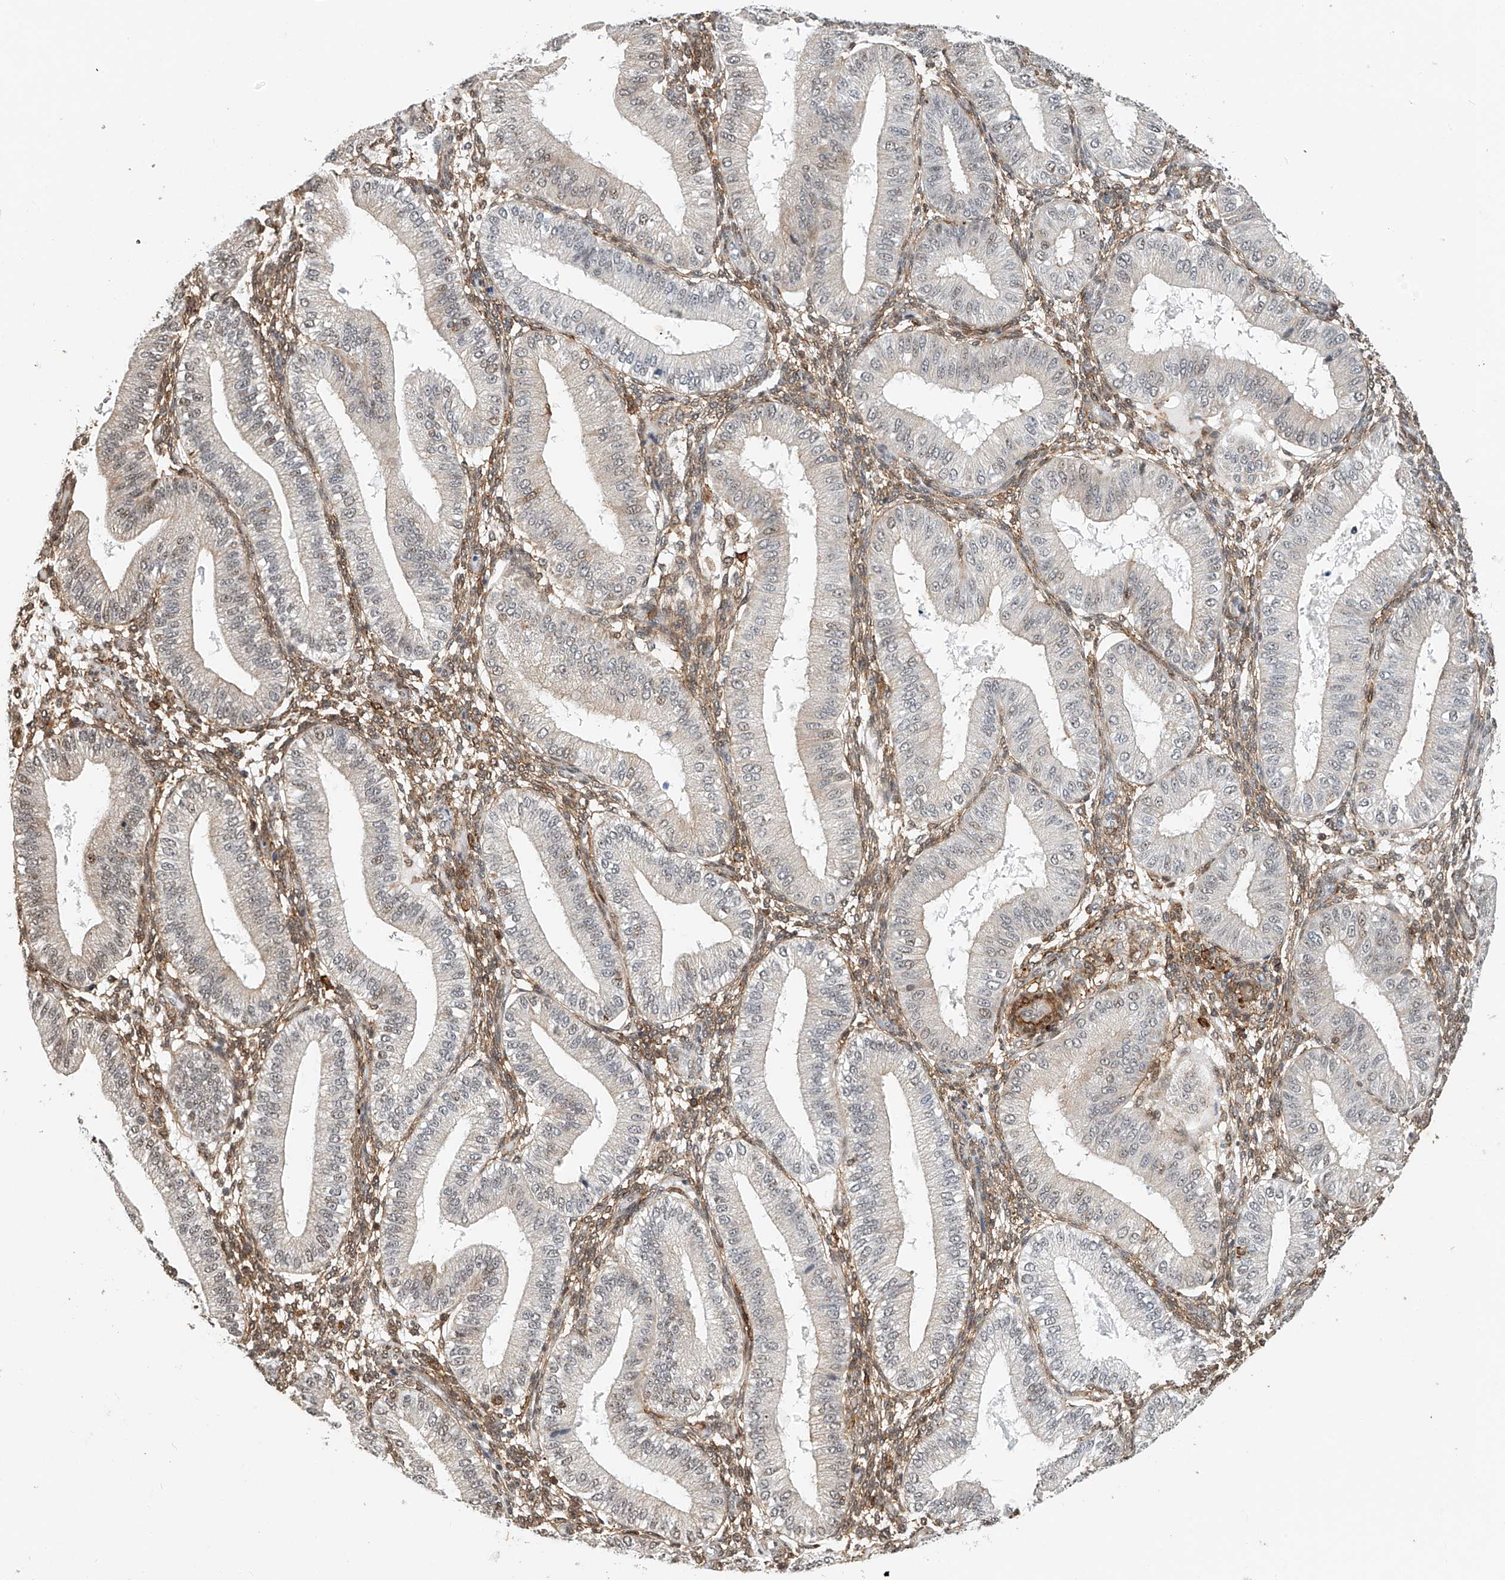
{"staining": {"intensity": "moderate", "quantity": "25%-75%", "location": "cytoplasmic/membranous"}, "tissue": "endometrium", "cell_type": "Cells in endometrial stroma", "image_type": "normal", "snomed": [{"axis": "morphology", "description": "Normal tissue, NOS"}, {"axis": "topography", "description": "Endometrium"}], "caption": "Human endometrium stained for a protein (brown) displays moderate cytoplasmic/membranous positive expression in approximately 25%-75% of cells in endometrial stroma.", "gene": "MICAL1", "patient": {"sex": "female", "age": 39}}